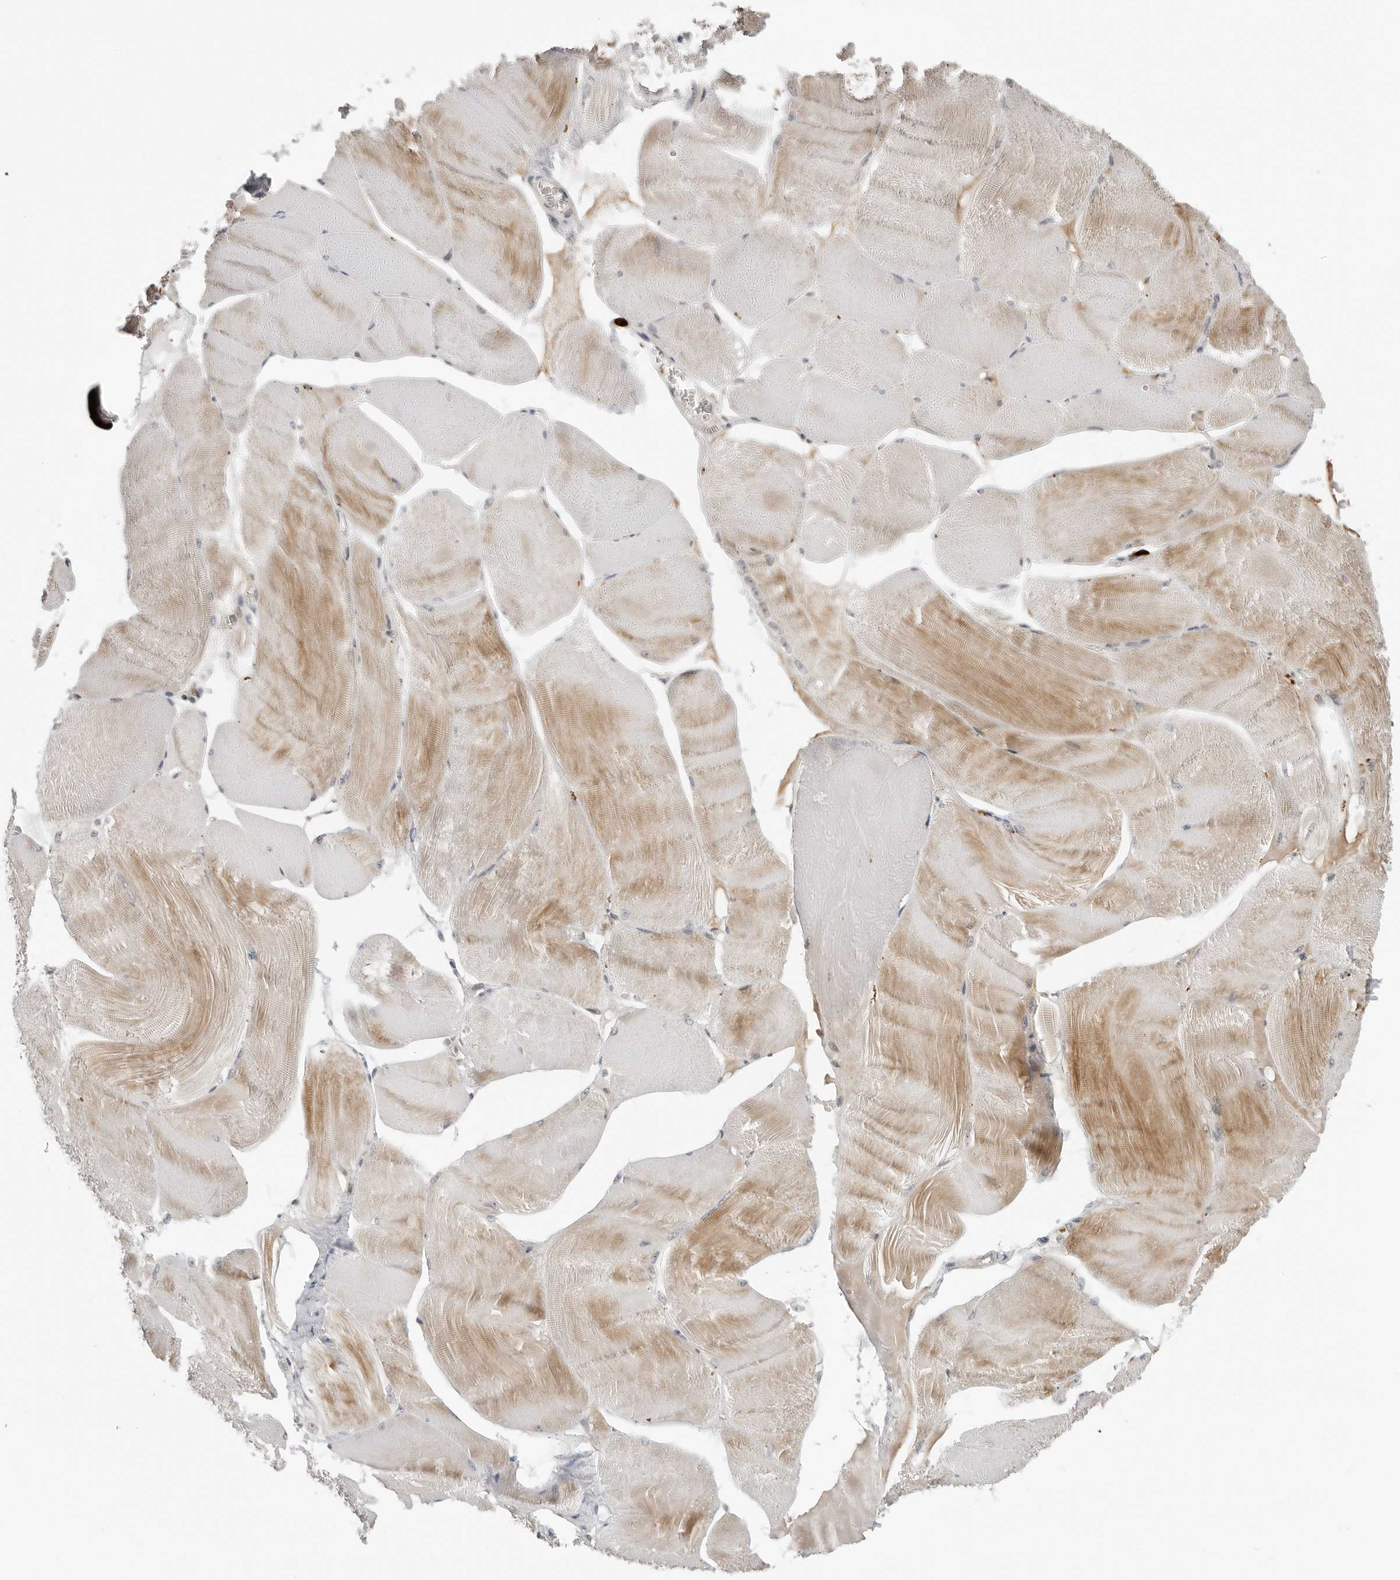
{"staining": {"intensity": "moderate", "quantity": "25%-75%", "location": "cytoplasmic/membranous"}, "tissue": "skeletal muscle", "cell_type": "Myocytes", "image_type": "normal", "snomed": [{"axis": "morphology", "description": "Normal tissue, NOS"}, {"axis": "morphology", "description": "Basal cell carcinoma"}, {"axis": "topography", "description": "Skeletal muscle"}], "caption": "Protein staining exhibits moderate cytoplasmic/membranous positivity in about 25%-75% of myocytes in benign skeletal muscle.", "gene": "SUGCT", "patient": {"sex": "female", "age": 64}}